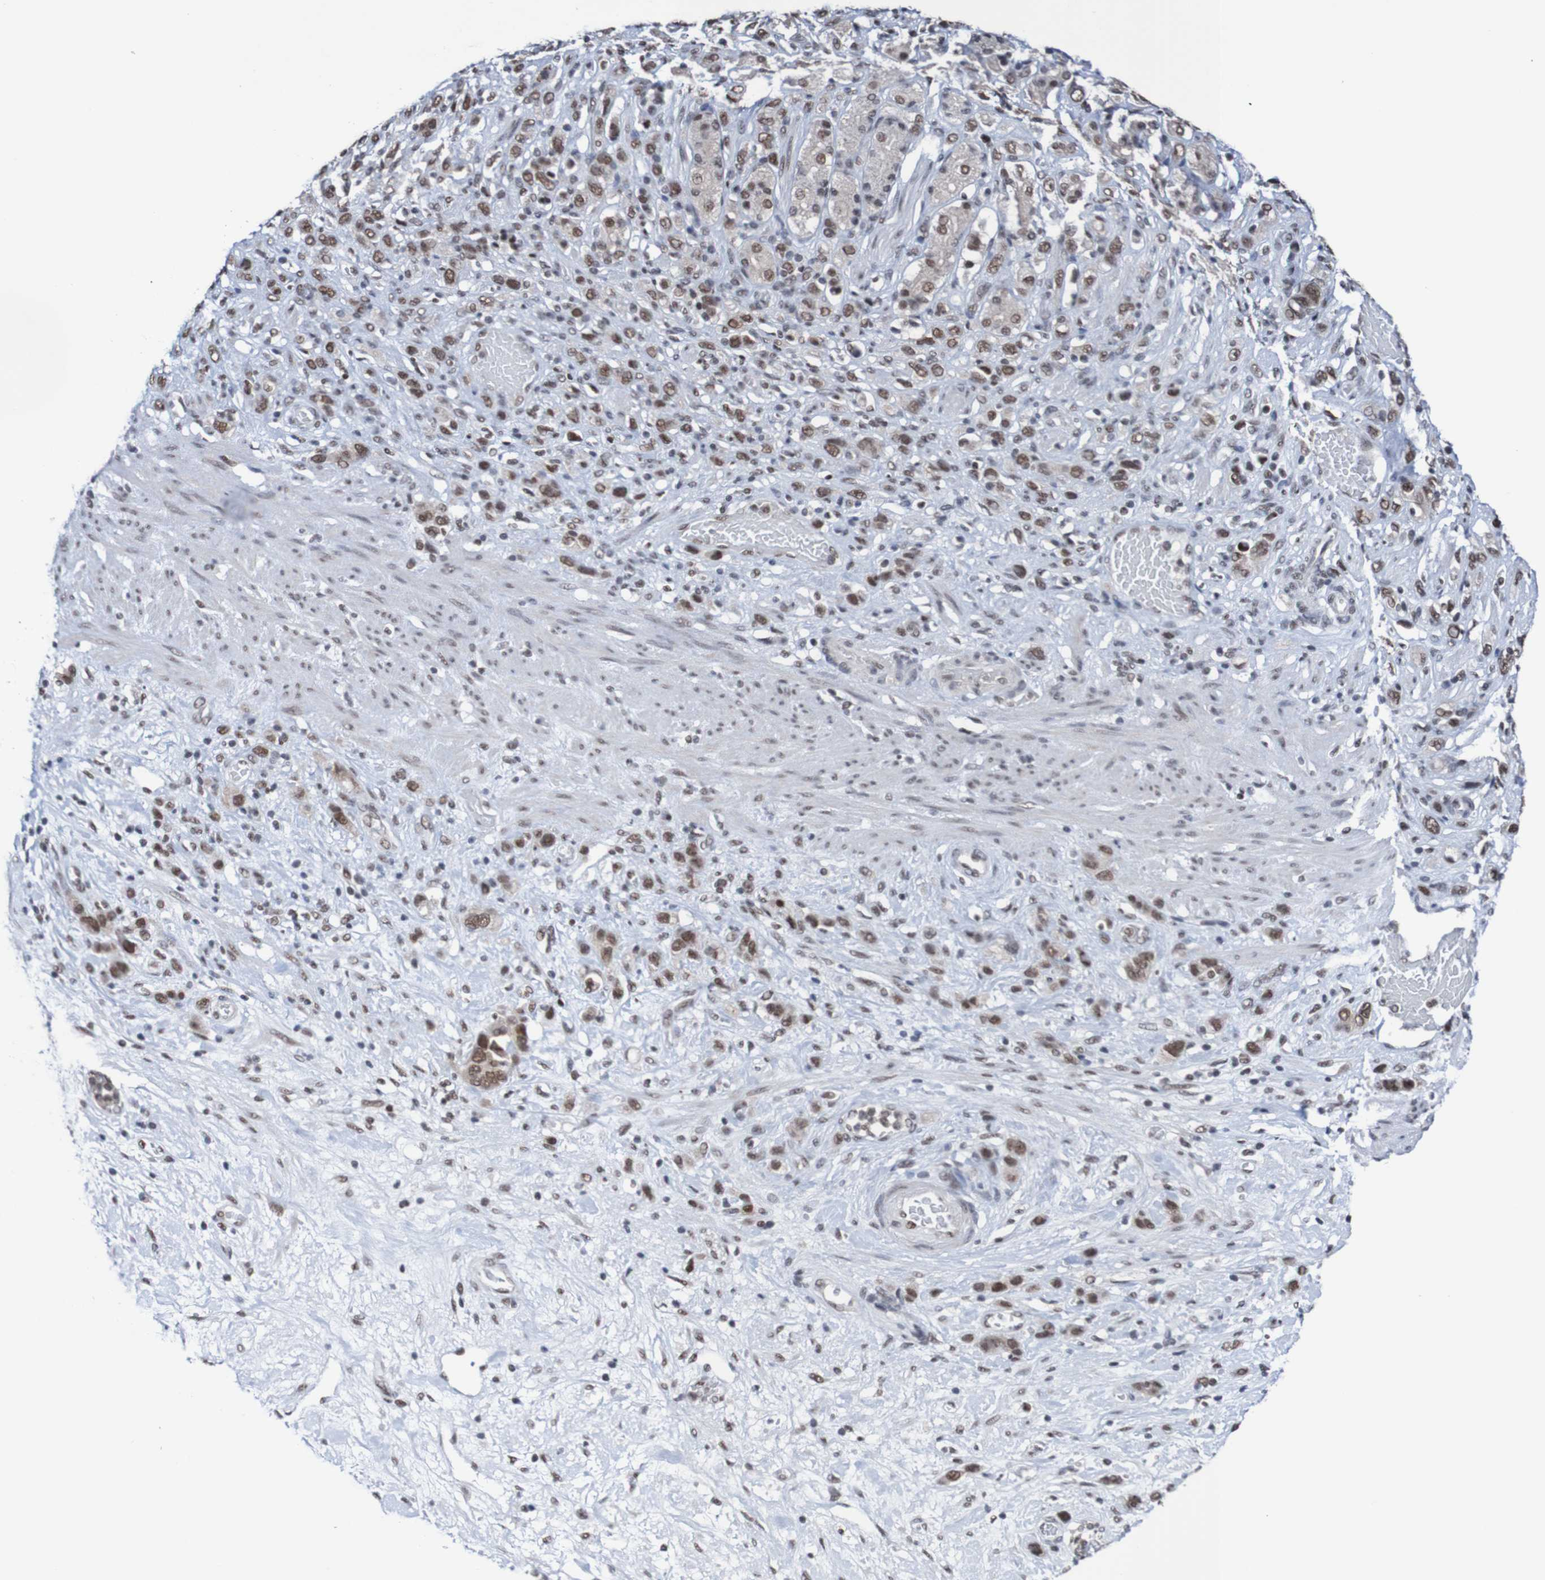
{"staining": {"intensity": "moderate", "quantity": ">75%", "location": "nuclear"}, "tissue": "stomach cancer", "cell_type": "Tumor cells", "image_type": "cancer", "snomed": [{"axis": "morphology", "description": "Adenocarcinoma, NOS"}, {"axis": "morphology", "description": "Adenocarcinoma, High grade"}, {"axis": "topography", "description": "Stomach, upper"}, {"axis": "topography", "description": "Stomach, lower"}], "caption": "Immunohistochemistry micrograph of neoplastic tissue: human stomach cancer stained using immunohistochemistry demonstrates medium levels of moderate protein expression localized specifically in the nuclear of tumor cells, appearing as a nuclear brown color.", "gene": "CDC5L", "patient": {"sex": "female", "age": 65}}